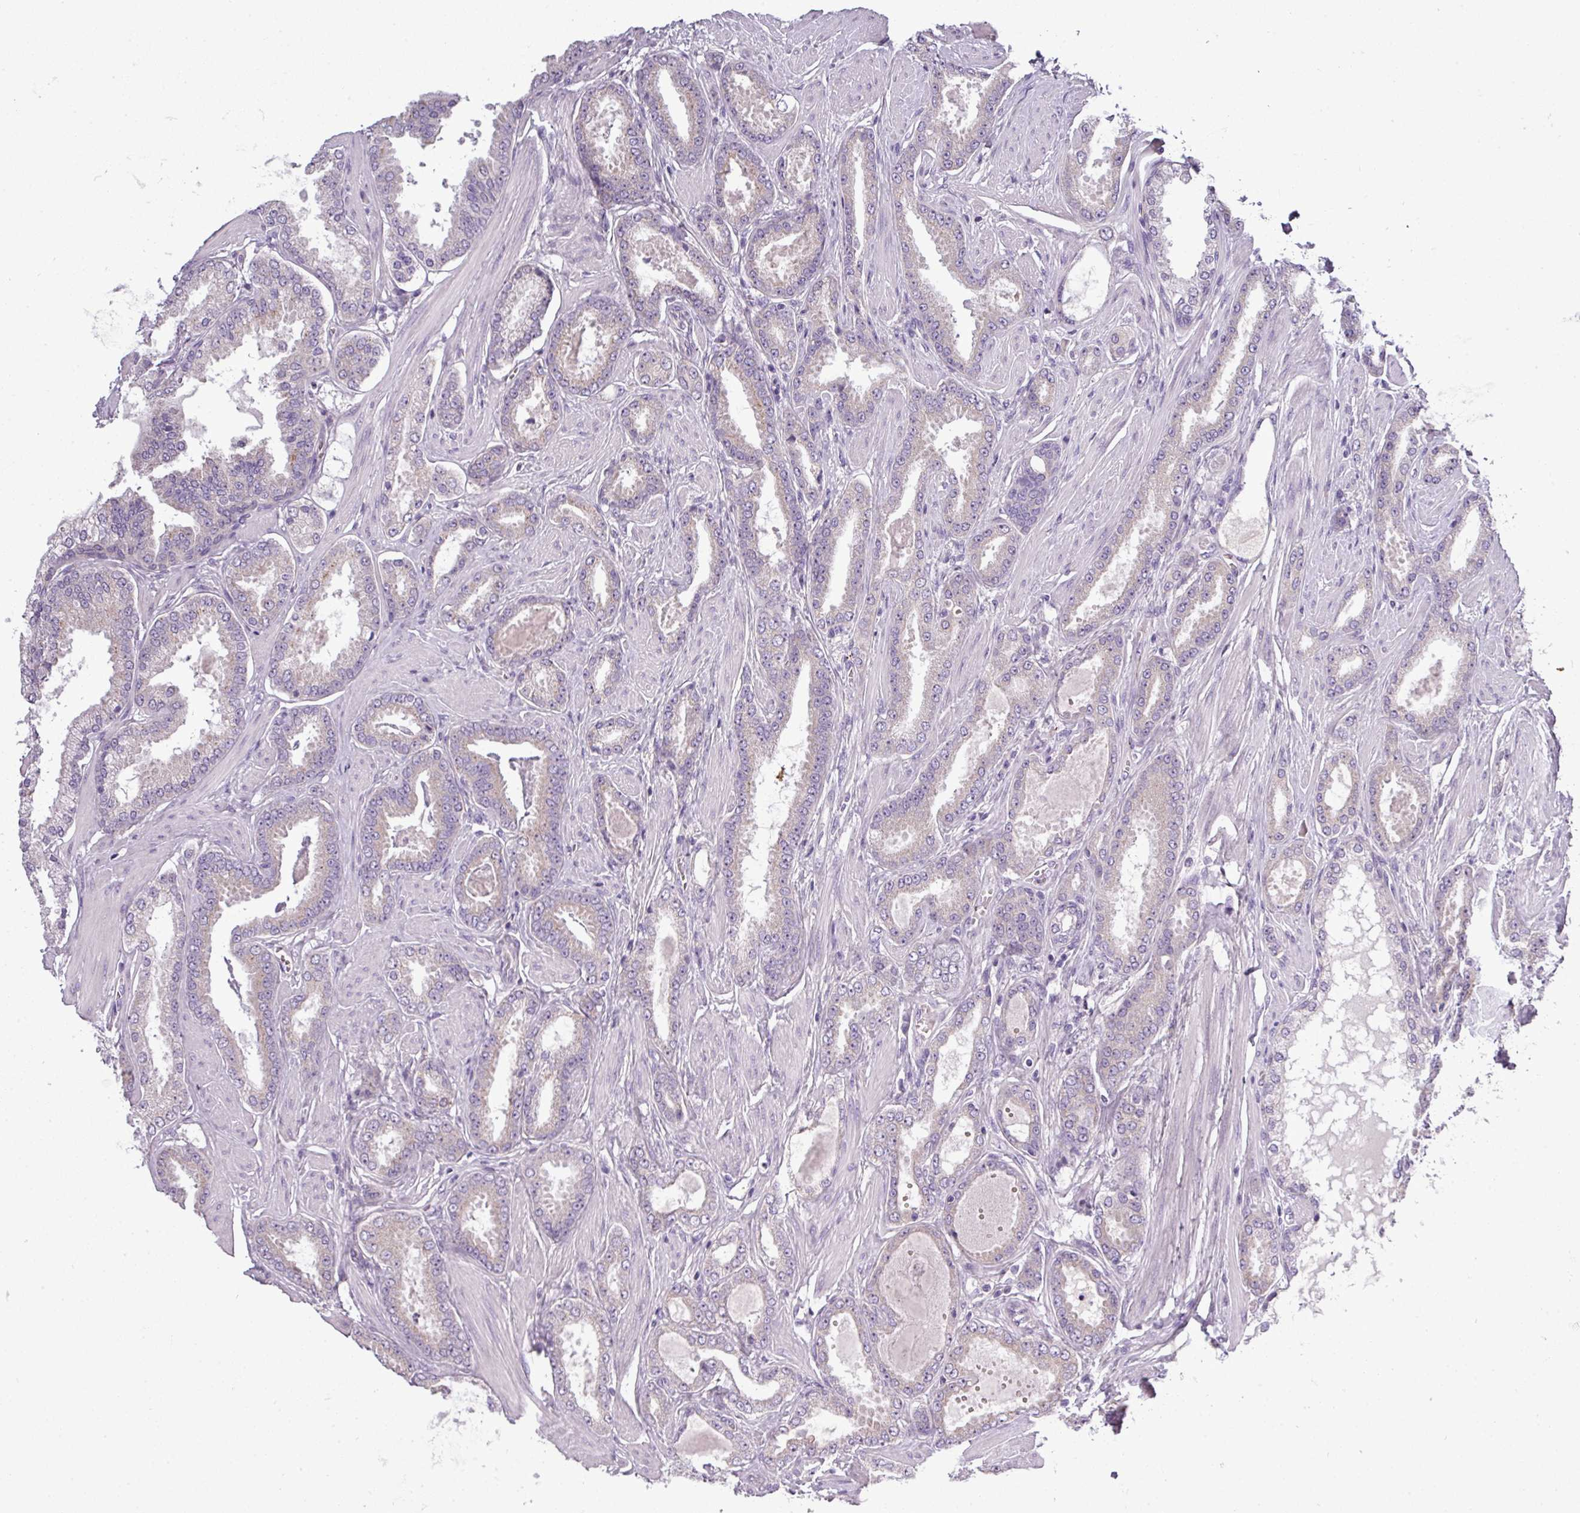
{"staining": {"intensity": "negative", "quantity": "none", "location": "none"}, "tissue": "prostate cancer", "cell_type": "Tumor cells", "image_type": "cancer", "snomed": [{"axis": "morphology", "description": "Adenocarcinoma, Low grade"}, {"axis": "topography", "description": "Prostate"}], "caption": "Immunohistochemical staining of human prostate adenocarcinoma (low-grade) exhibits no significant staining in tumor cells.", "gene": "DNAAF9", "patient": {"sex": "male", "age": 42}}